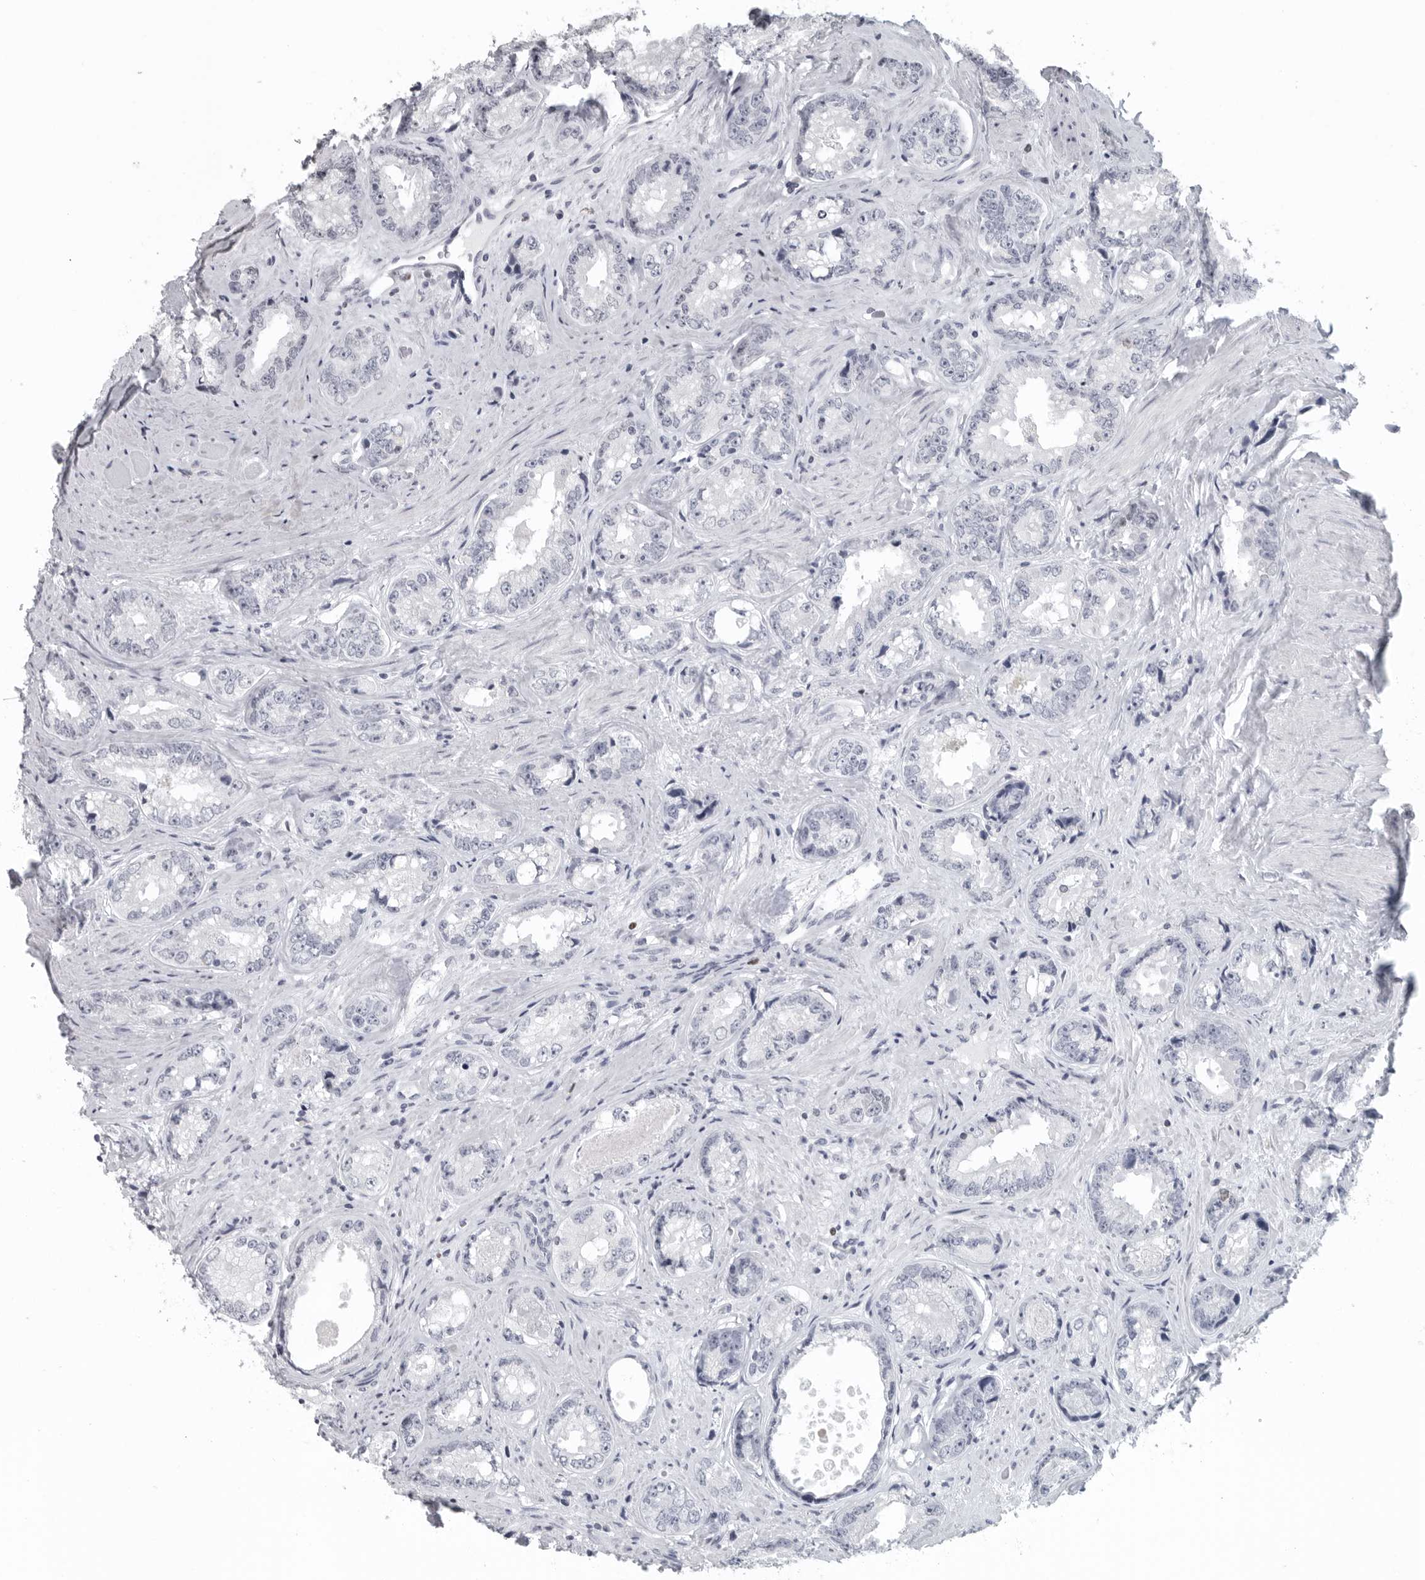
{"staining": {"intensity": "negative", "quantity": "none", "location": "none"}, "tissue": "prostate cancer", "cell_type": "Tumor cells", "image_type": "cancer", "snomed": [{"axis": "morphology", "description": "Adenocarcinoma, High grade"}, {"axis": "topography", "description": "Prostate"}], "caption": "Image shows no protein expression in tumor cells of prostate cancer (high-grade adenocarcinoma) tissue. (DAB immunohistochemistry (IHC), high magnification).", "gene": "SATB2", "patient": {"sex": "male", "age": 61}}